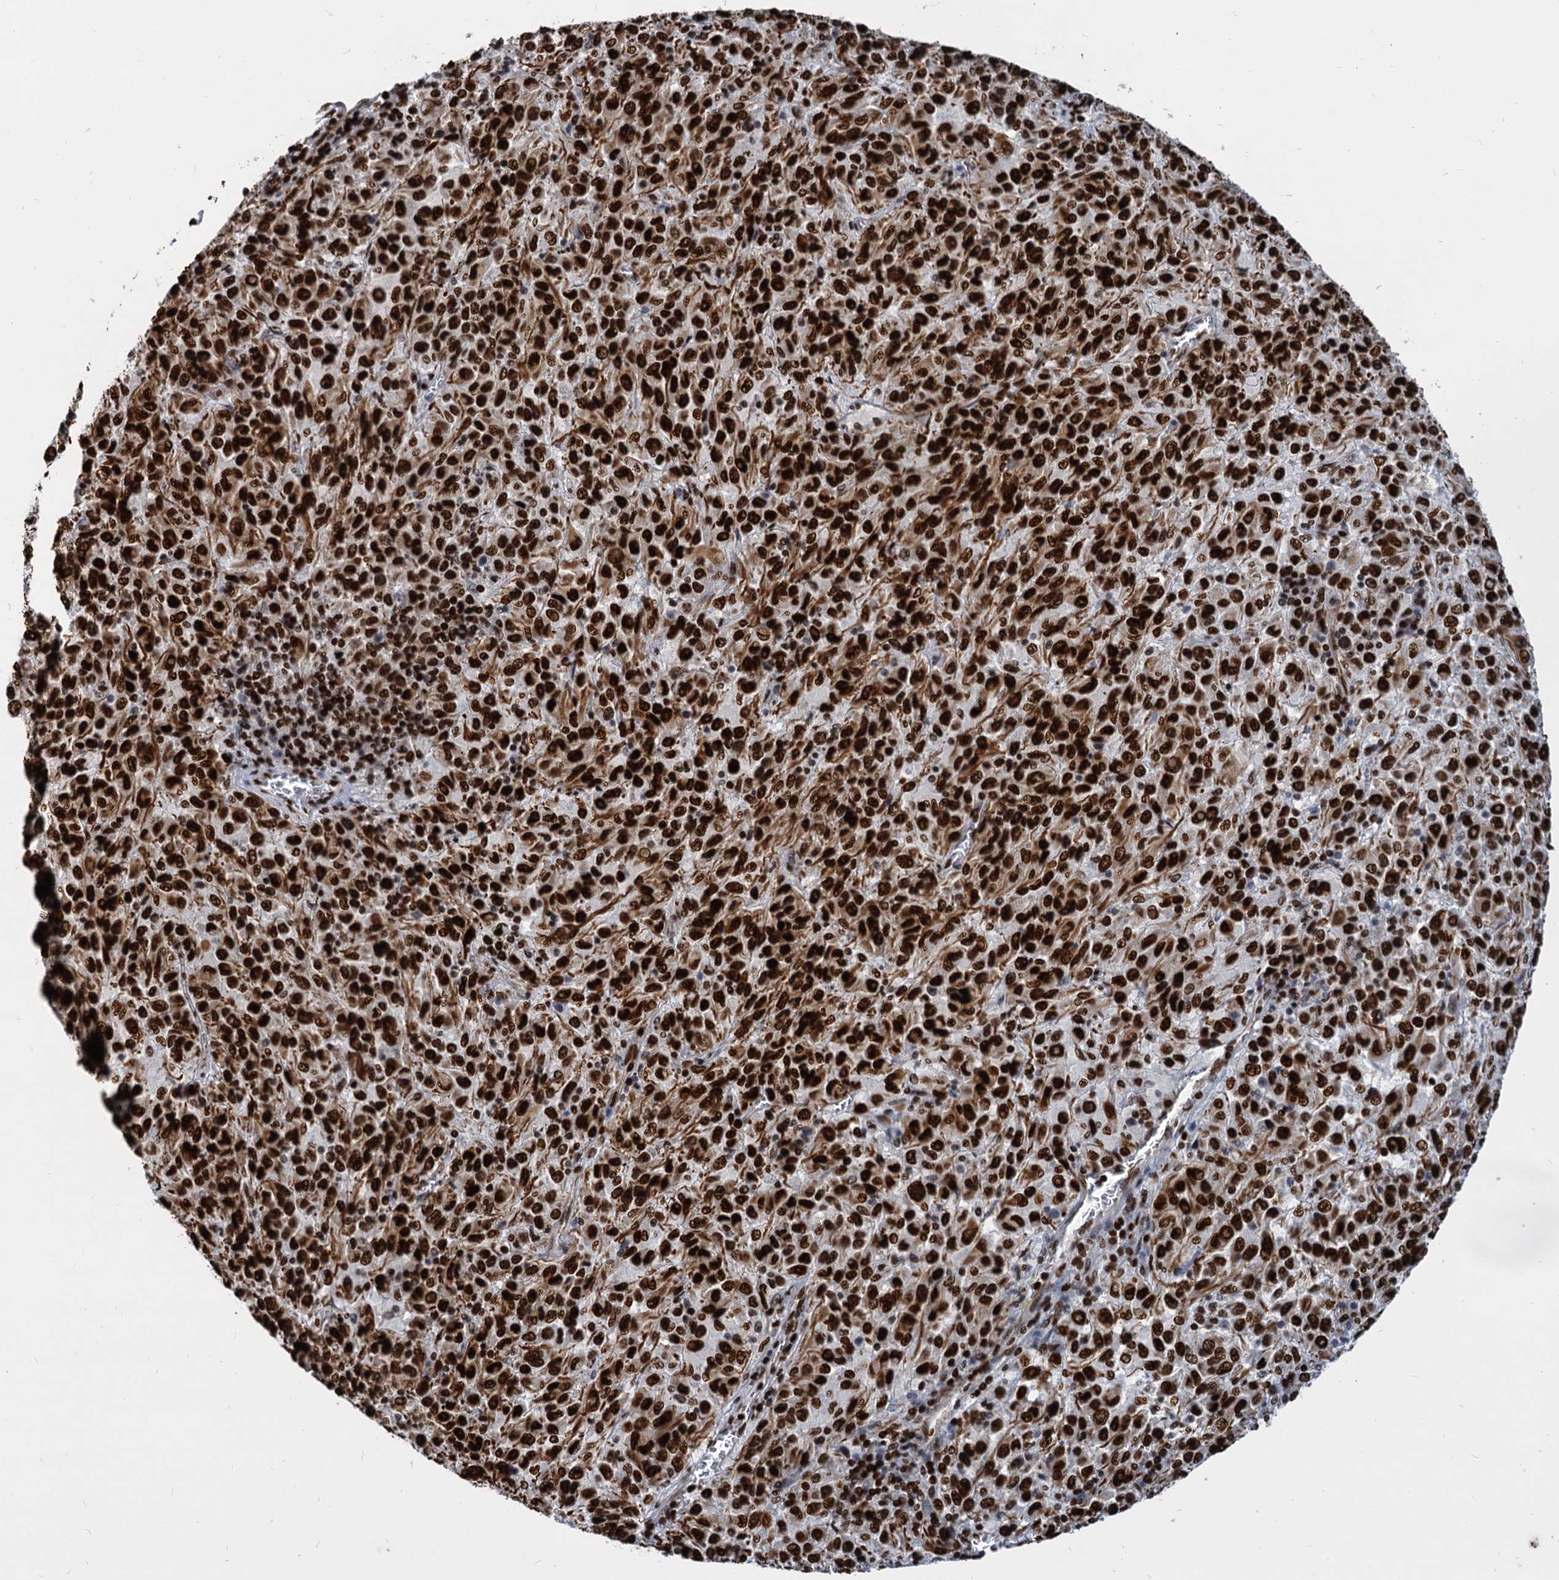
{"staining": {"intensity": "strong", "quantity": ">75%", "location": "nuclear"}, "tissue": "melanoma", "cell_type": "Tumor cells", "image_type": "cancer", "snomed": [{"axis": "morphology", "description": "Malignant melanoma, Metastatic site"}, {"axis": "topography", "description": "Lung"}], "caption": "This histopathology image demonstrates IHC staining of malignant melanoma (metastatic site), with high strong nuclear expression in about >75% of tumor cells.", "gene": "MECP2", "patient": {"sex": "male", "age": 64}}